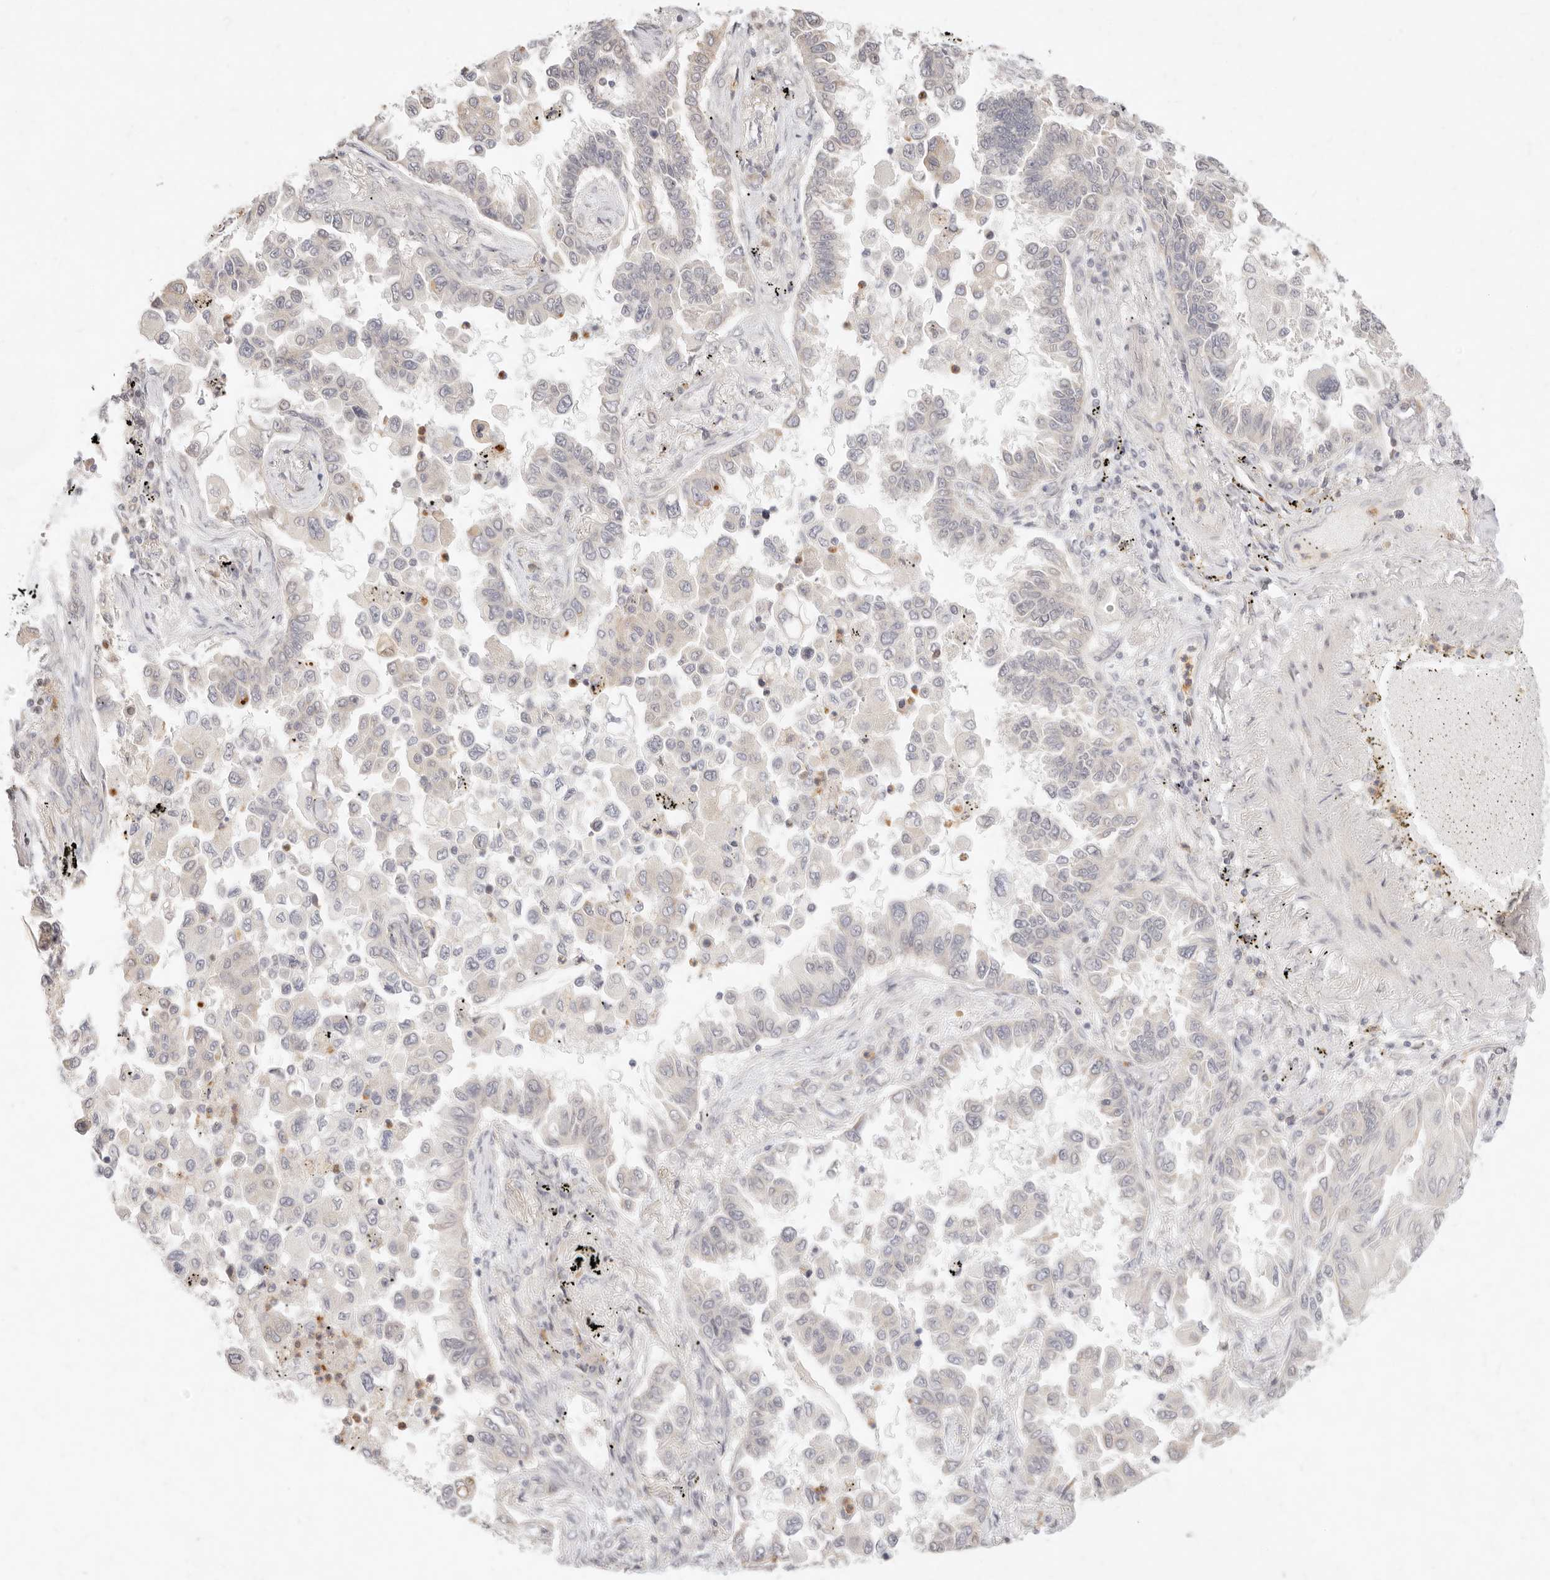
{"staining": {"intensity": "negative", "quantity": "none", "location": "none"}, "tissue": "lung cancer", "cell_type": "Tumor cells", "image_type": "cancer", "snomed": [{"axis": "morphology", "description": "Adenocarcinoma, NOS"}, {"axis": "topography", "description": "Lung"}], "caption": "High magnification brightfield microscopy of lung cancer stained with DAB (brown) and counterstained with hematoxylin (blue): tumor cells show no significant staining.", "gene": "ASCL3", "patient": {"sex": "female", "age": 67}}